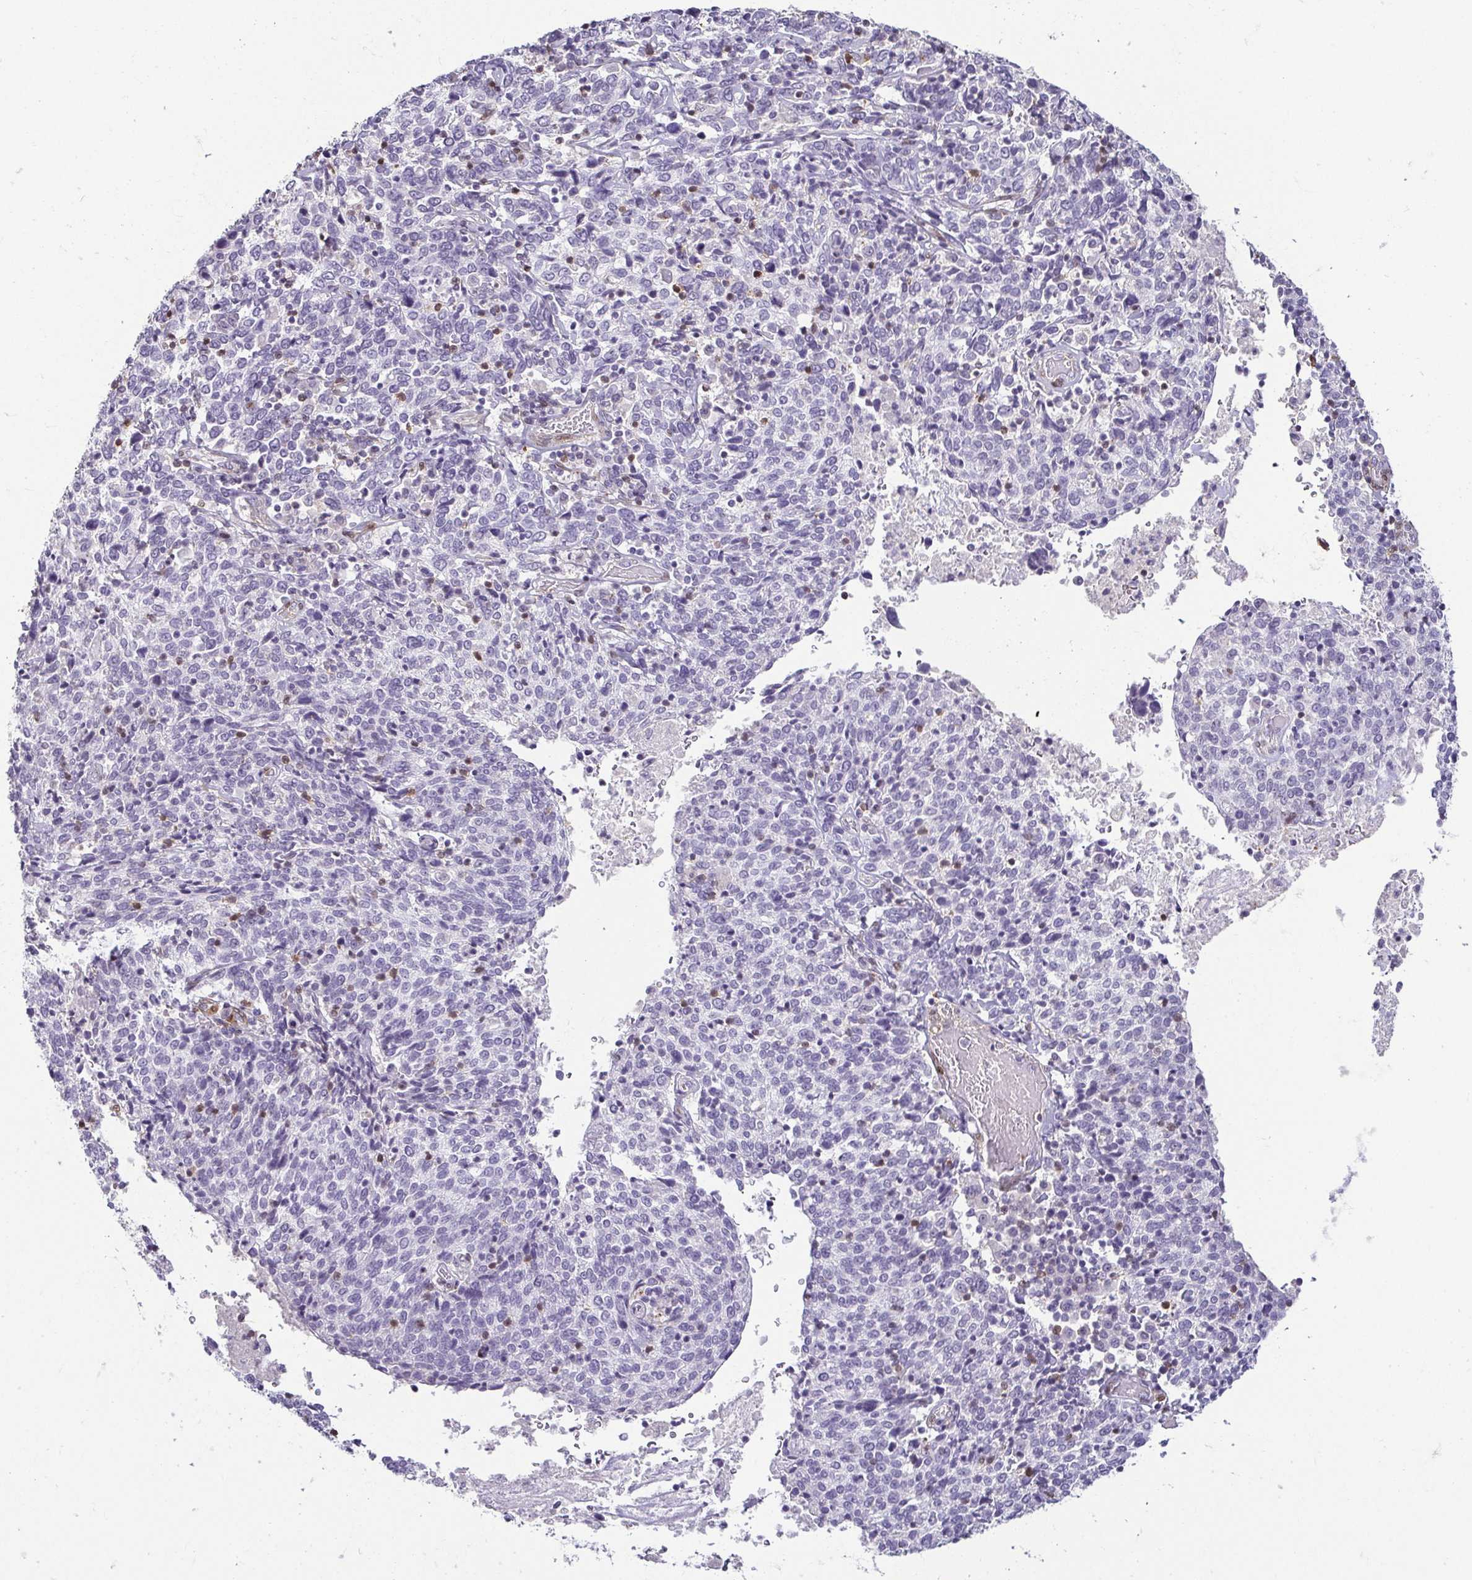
{"staining": {"intensity": "negative", "quantity": "none", "location": "none"}, "tissue": "cervical cancer", "cell_type": "Tumor cells", "image_type": "cancer", "snomed": [{"axis": "morphology", "description": "Squamous cell carcinoma, NOS"}, {"axis": "topography", "description": "Cervix"}], "caption": "Immunohistochemical staining of cervical cancer displays no significant expression in tumor cells.", "gene": "HOPX", "patient": {"sex": "female", "age": 46}}